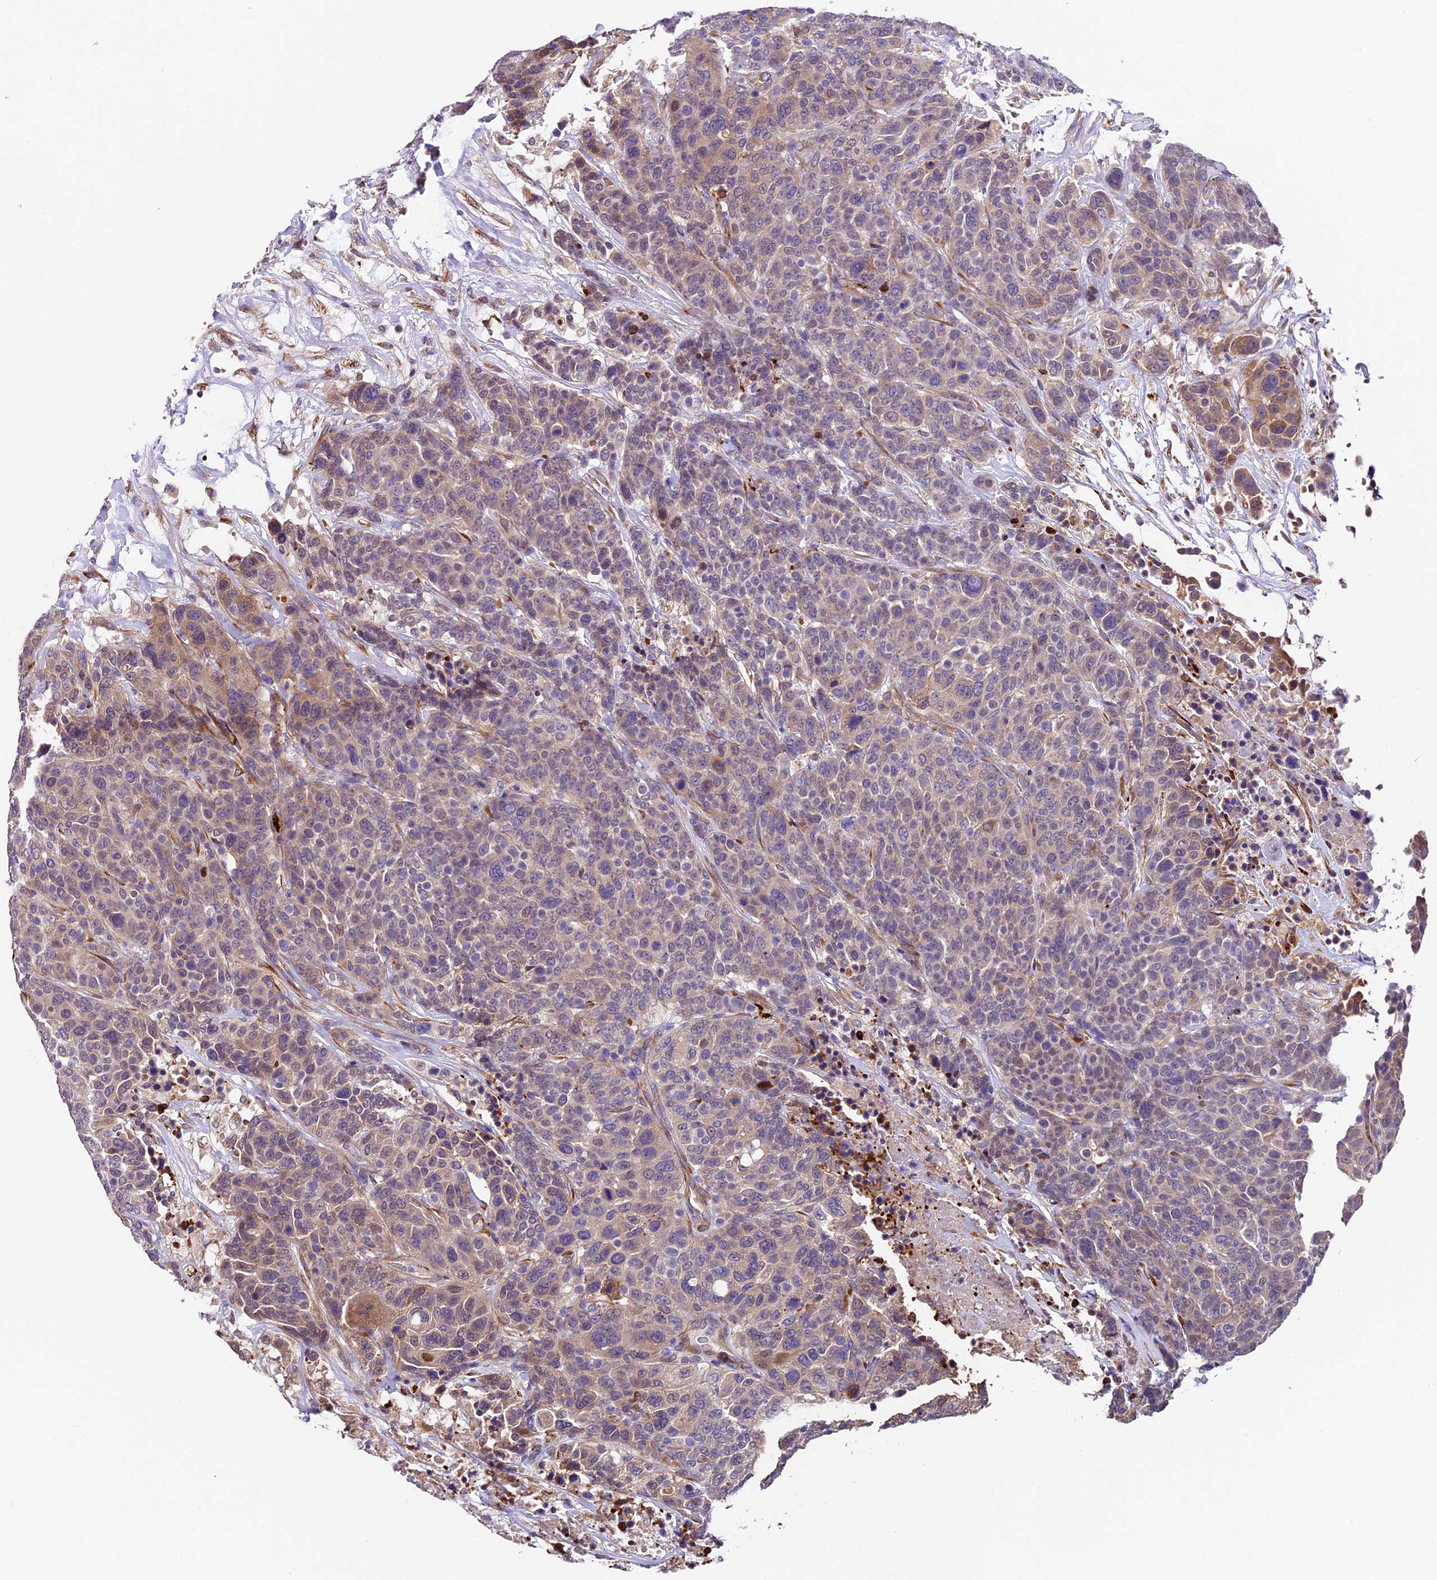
{"staining": {"intensity": "weak", "quantity": "<25%", "location": "cytoplasmic/membranous"}, "tissue": "breast cancer", "cell_type": "Tumor cells", "image_type": "cancer", "snomed": [{"axis": "morphology", "description": "Duct carcinoma"}, {"axis": "topography", "description": "Breast"}], "caption": "DAB immunohistochemical staining of human infiltrating ductal carcinoma (breast) displays no significant expression in tumor cells. Nuclei are stained in blue.", "gene": "LSM7", "patient": {"sex": "female", "age": 37}}